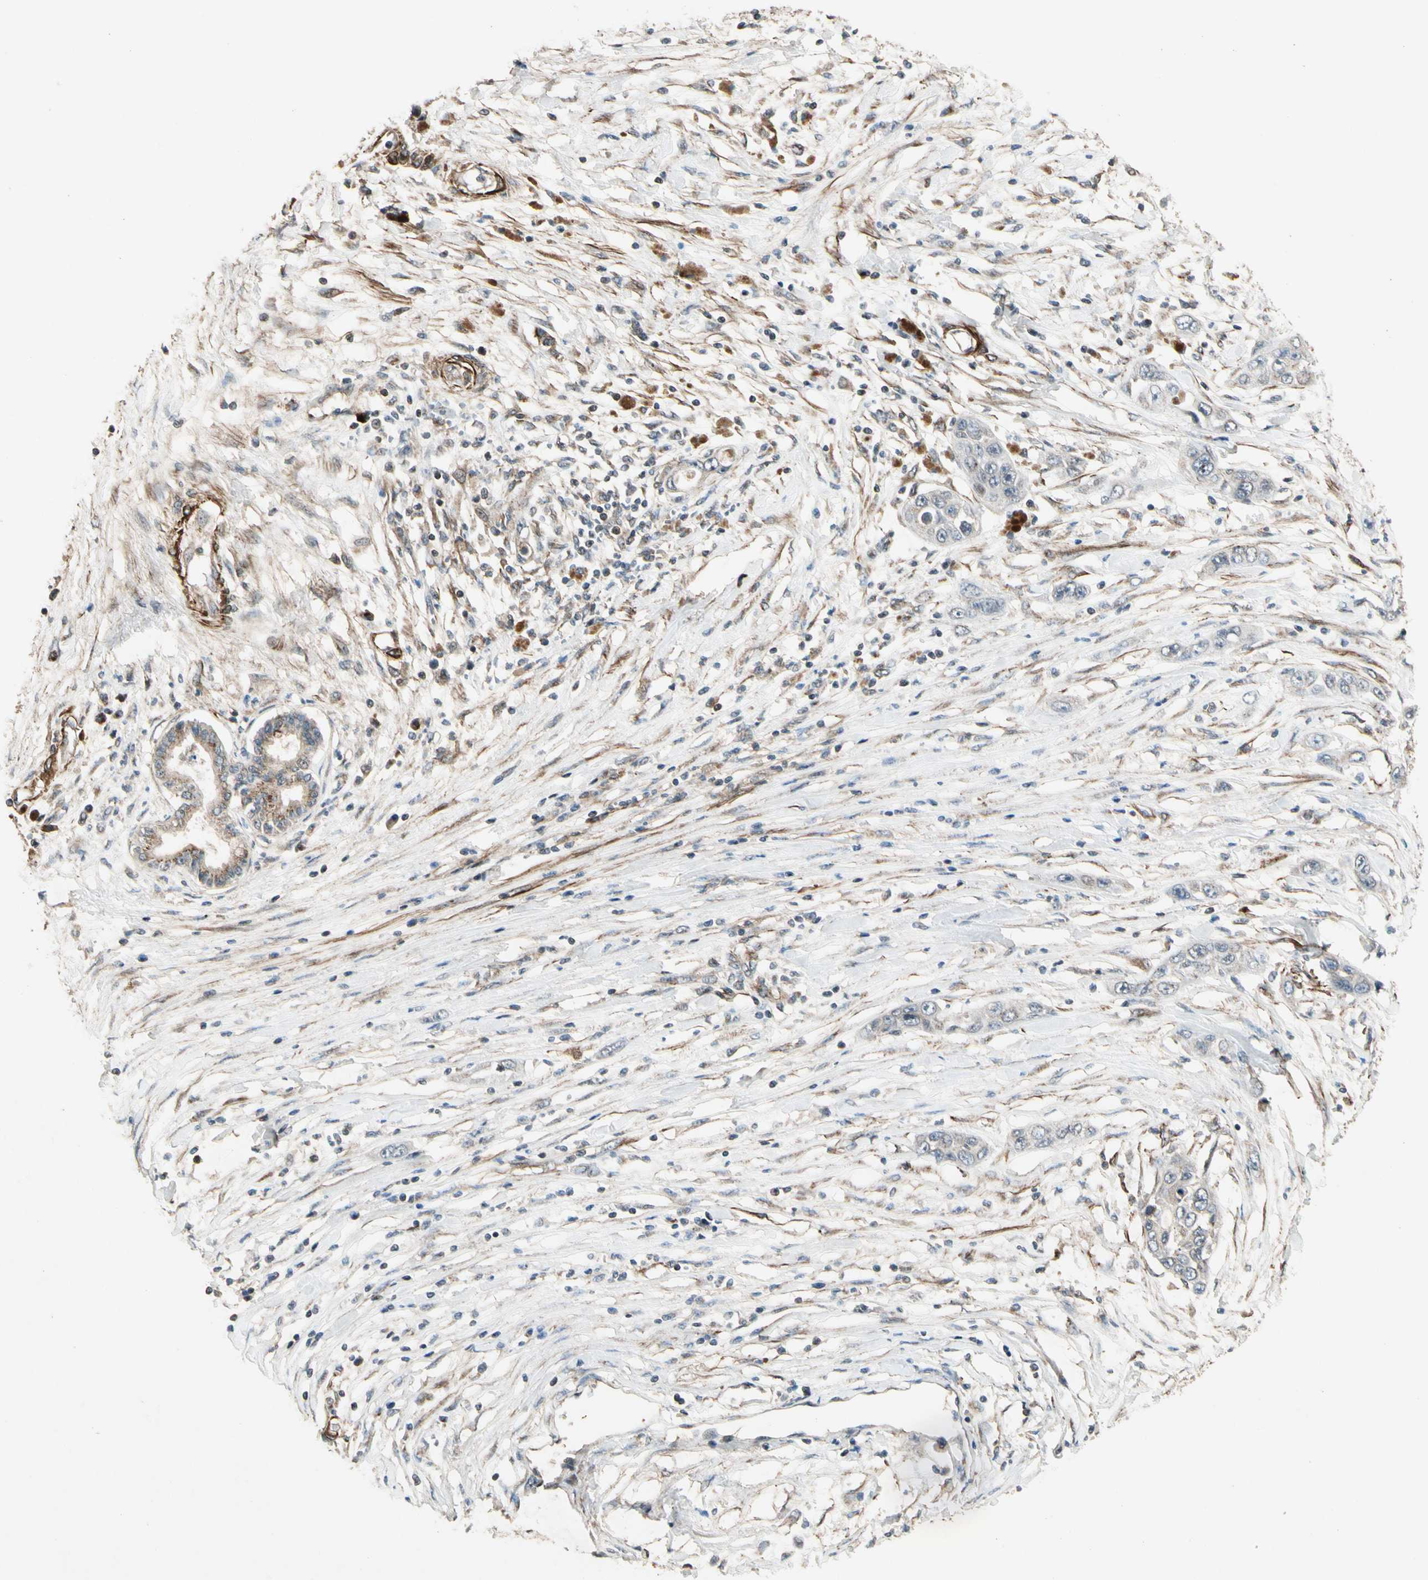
{"staining": {"intensity": "weak", "quantity": "<25%", "location": "cytoplasmic/membranous"}, "tissue": "pancreatic cancer", "cell_type": "Tumor cells", "image_type": "cancer", "snomed": [{"axis": "morphology", "description": "Adenocarcinoma, NOS"}, {"axis": "topography", "description": "Pancreas"}], "caption": "The image exhibits no significant staining in tumor cells of pancreatic cancer (adenocarcinoma).", "gene": "GCK", "patient": {"sex": "female", "age": 70}}